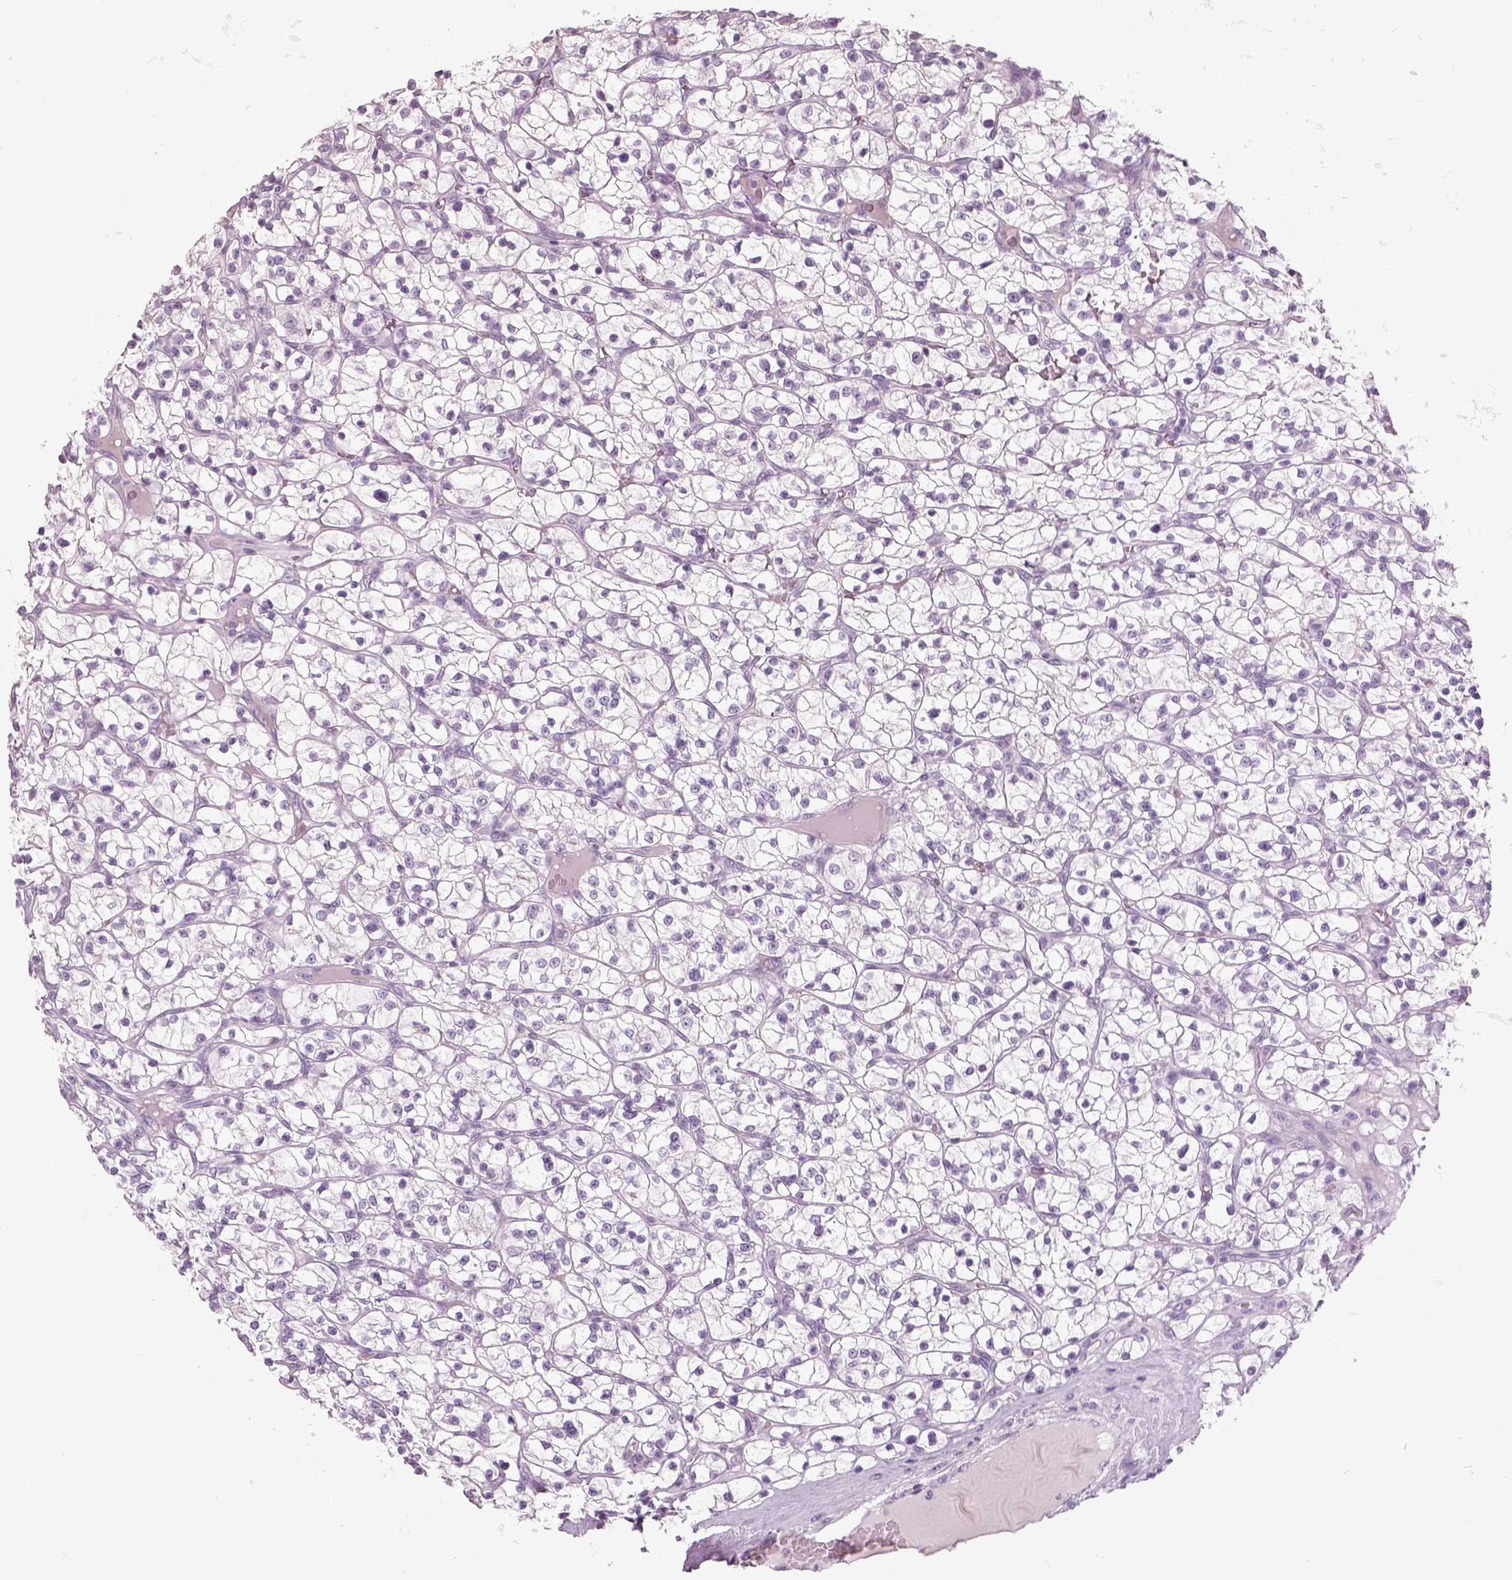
{"staining": {"intensity": "negative", "quantity": "none", "location": "none"}, "tissue": "renal cancer", "cell_type": "Tumor cells", "image_type": "cancer", "snomed": [{"axis": "morphology", "description": "Adenocarcinoma, NOS"}, {"axis": "topography", "description": "Kidney"}], "caption": "High power microscopy histopathology image of an IHC image of renal adenocarcinoma, revealing no significant positivity in tumor cells.", "gene": "SLC6A2", "patient": {"sex": "female", "age": 64}}